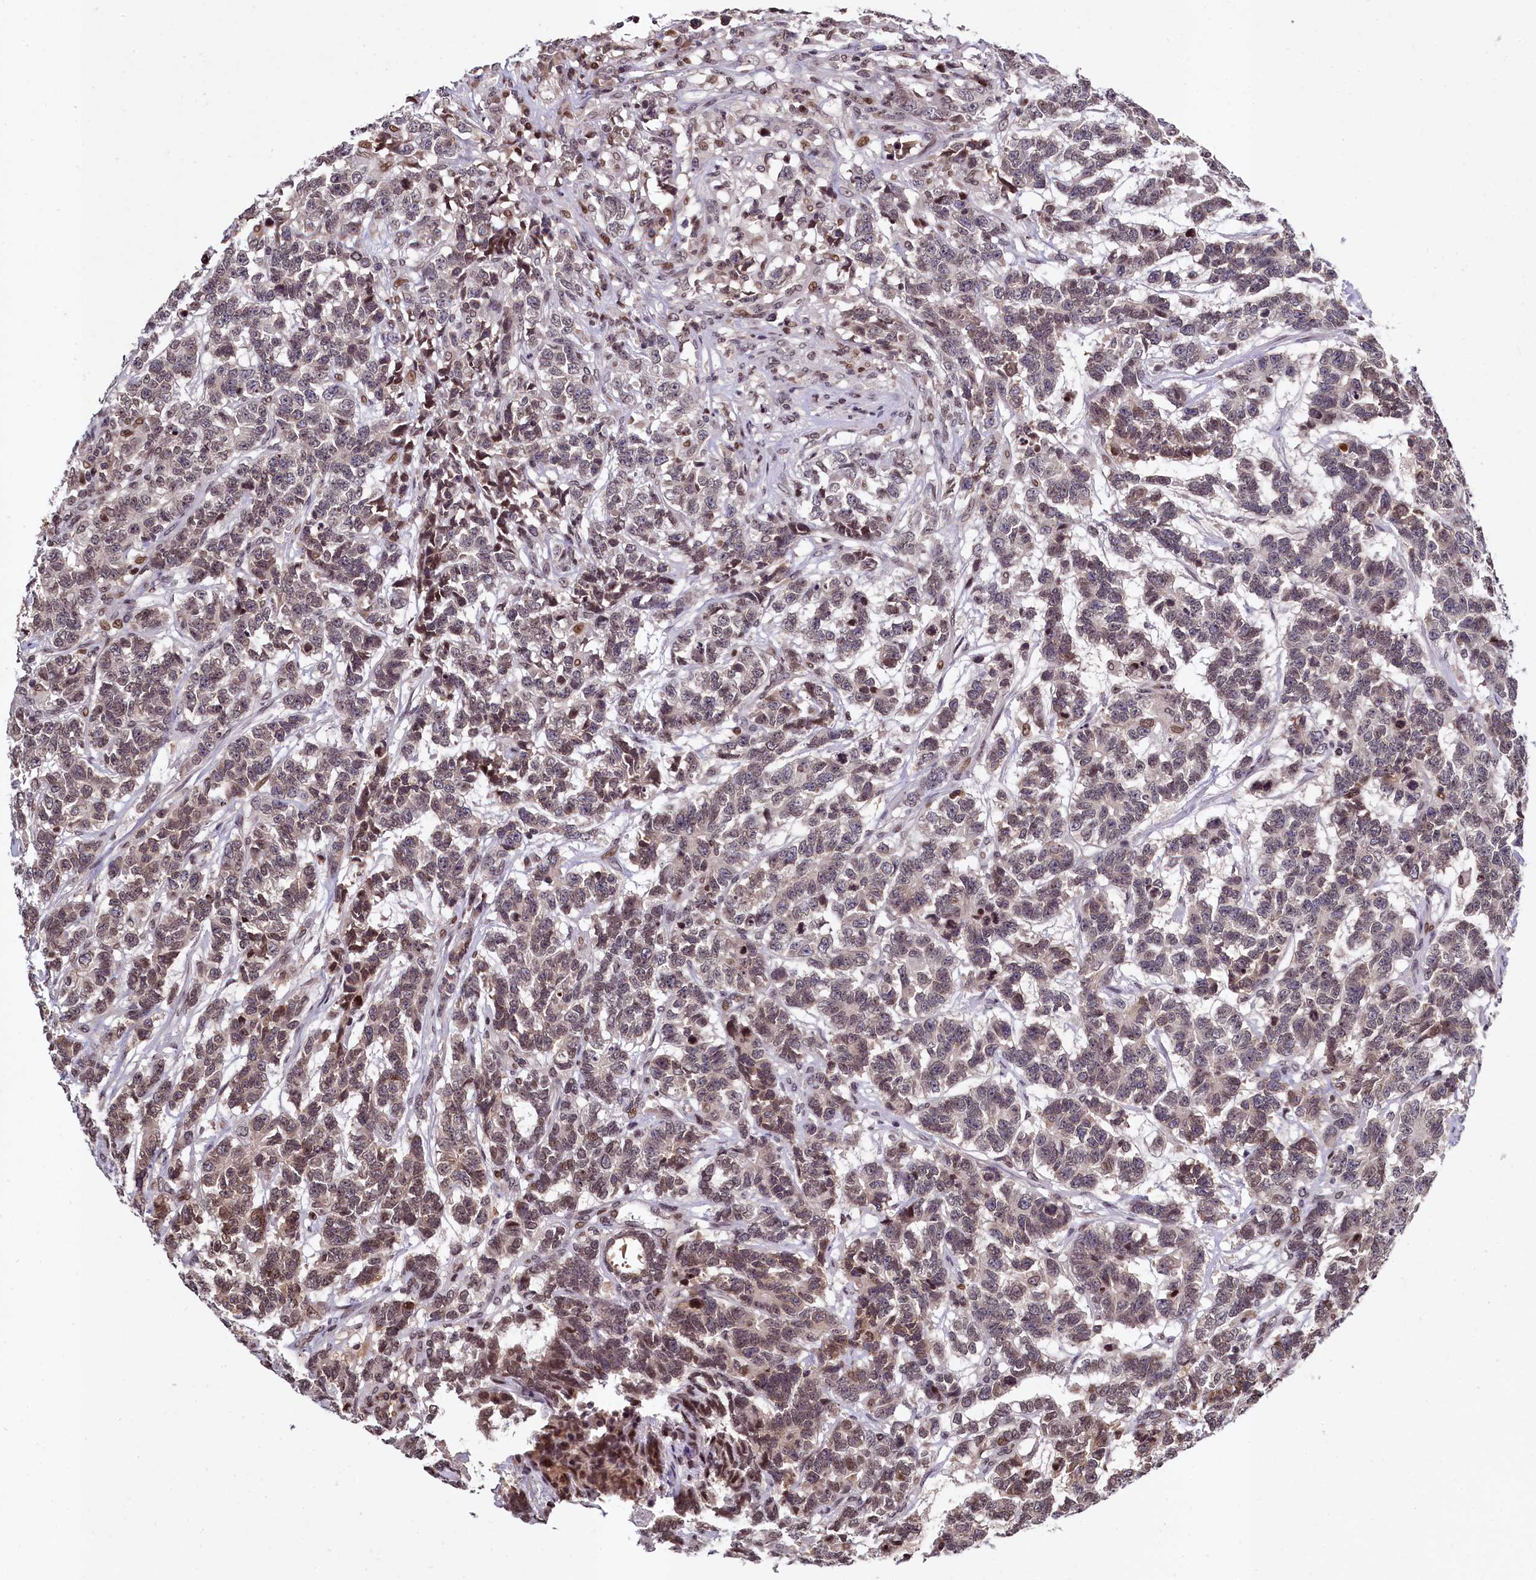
{"staining": {"intensity": "weak", "quantity": "25%-75%", "location": "nuclear"}, "tissue": "testis cancer", "cell_type": "Tumor cells", "image_type": "cancer", "snomed": [{"axis": "morphology", "description": "Carcinoma, Embryonal, NOS"}, {"axis": "topography", "description": "Testis"}], "caption": "Testis cancer was stained to show a protein in brown. There is low levels of weak nuclear expression in approximately 25%-75% of tumor cells.", "gene": "FAM217B", "patient": {"sex": "male", "age": 26}}